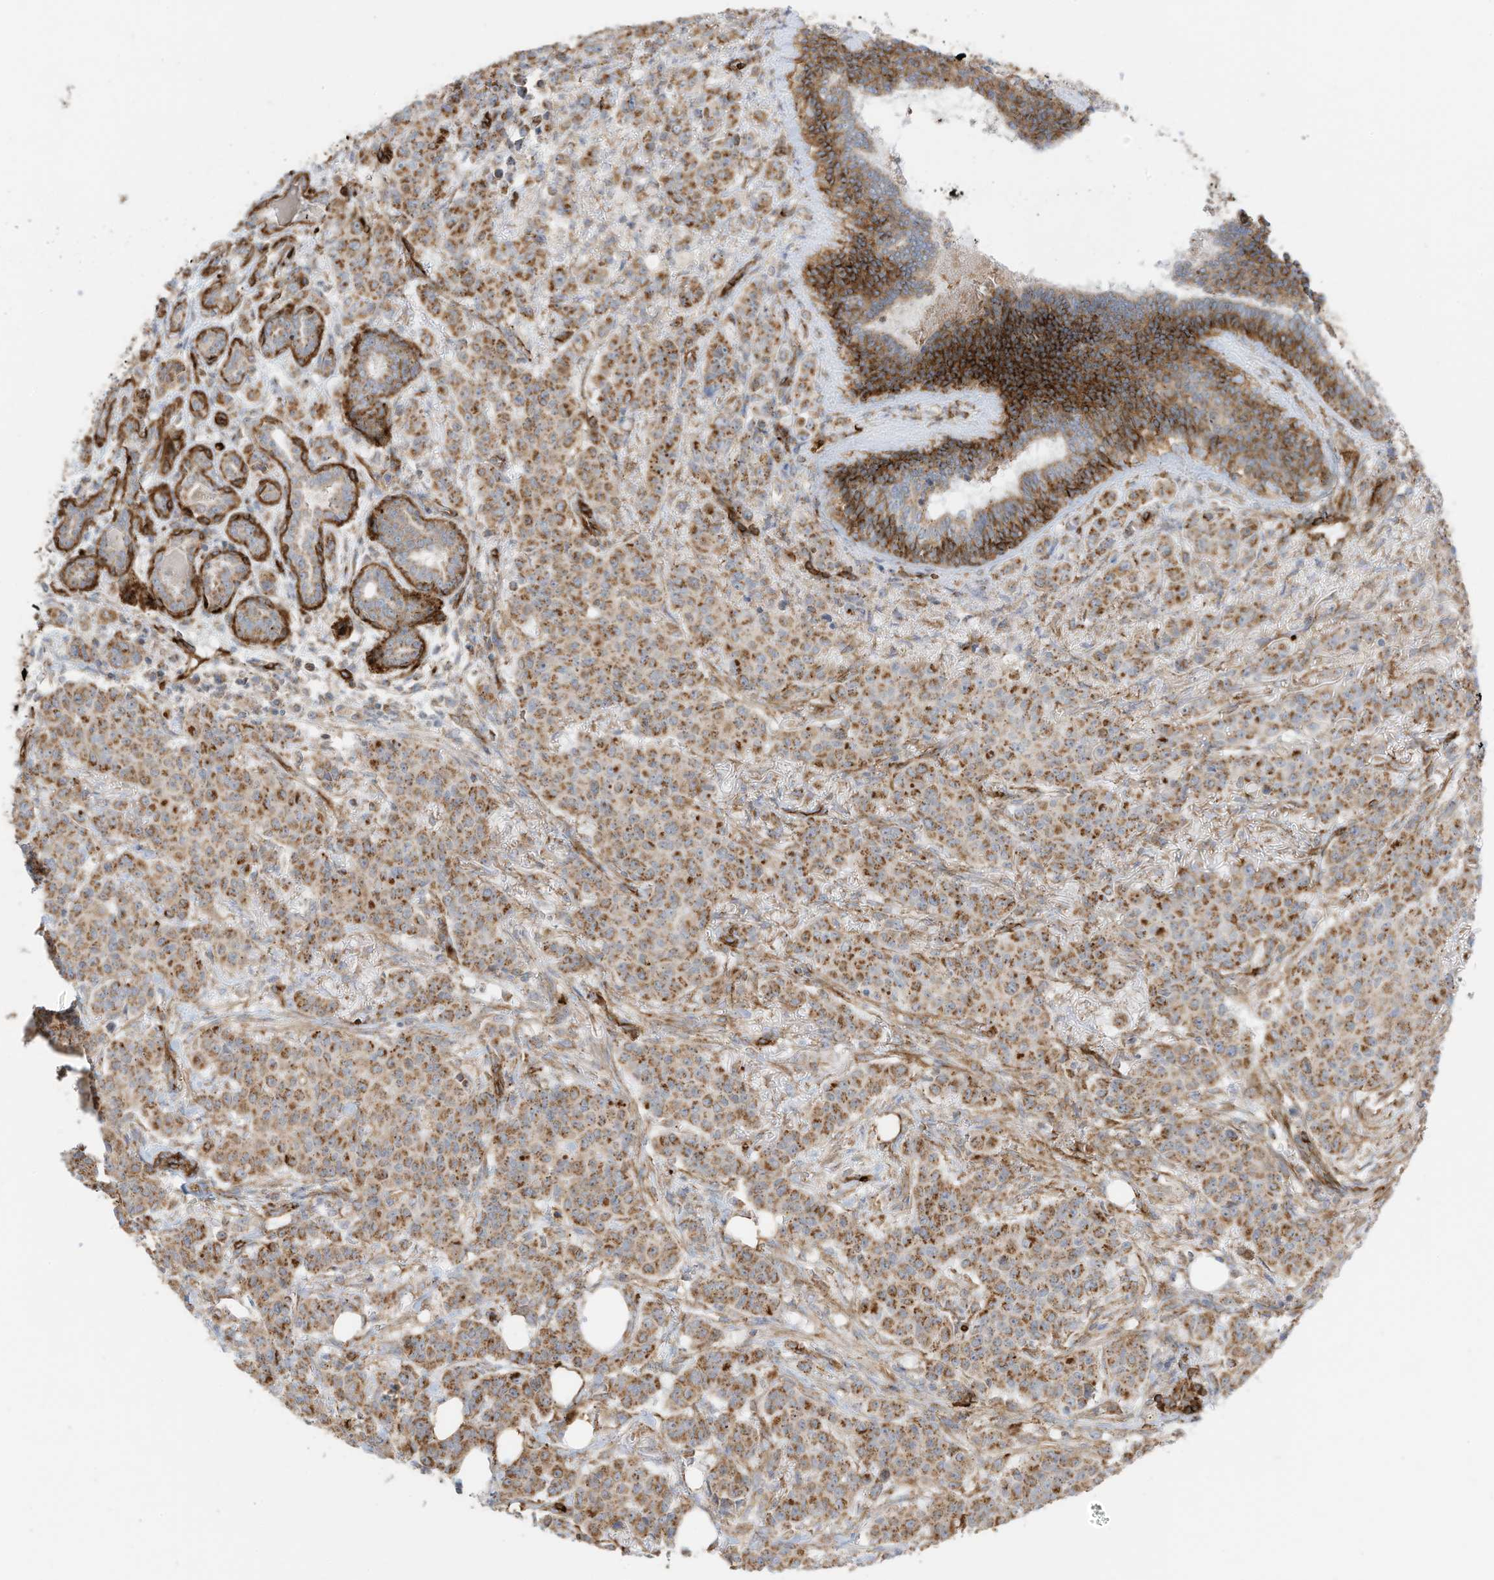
{"staining": {"intensity": "moderate", "quantity": ">75%", "location": "cytoplasmic/membranous"}, "tissue": "breast cancer", "cell_type": "Tumor cells", "image_type": "cancer", "snomed": [{"axis": "morphology", "description": "Duct carcinoma"}, {"axis": "topography", "description": "Breast"}], "caption": "Immunohistochemistry (IHC) photomicrograph of human breast cancer stained for a protein (brown), which reveals medium levels of moderate cytoplasmic/membranous expression in about >75% of tumor cells.", "gene": "ABCB7", "patient": {"sex": "female", "age": 40}}